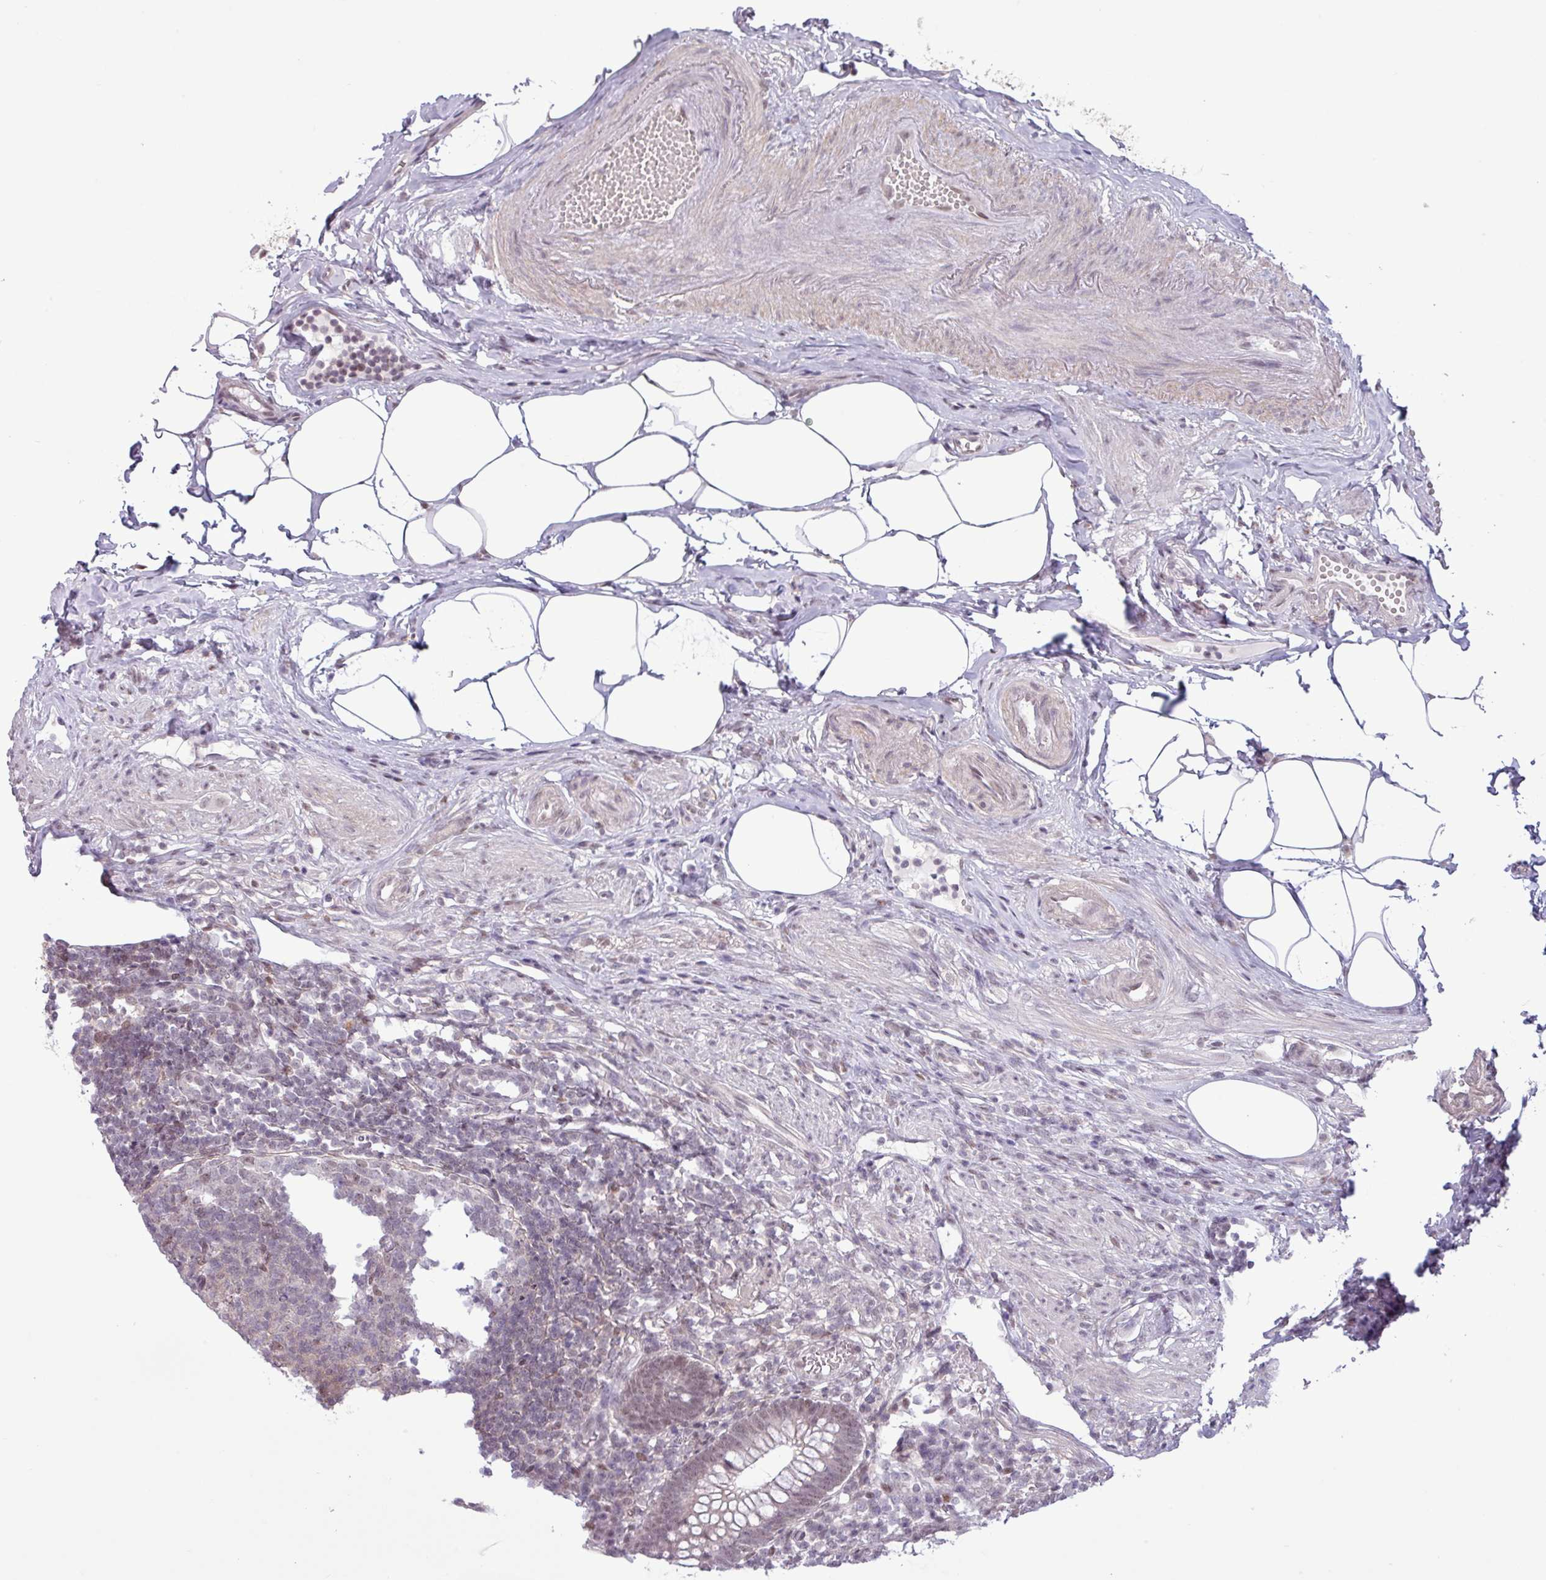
{"staining": {"intensity": "weak", "quantity": "25%-75%", "location": "nuclear"}, "tissue": "appendix", "cell_type": "Glandular cells", "image_type": "normal", "snomed": [{"axis": "morphology", "description": "Normal tissue, NOS"}, {"axis": "topography", "description": "Appendix"}], "caption": "Protein staining displays weak nuclear expression in about 25%-75% of glandular cells in normal appendix.", "gene": "NOTCH2", "patient": {"sex": "female", "age": 56}}